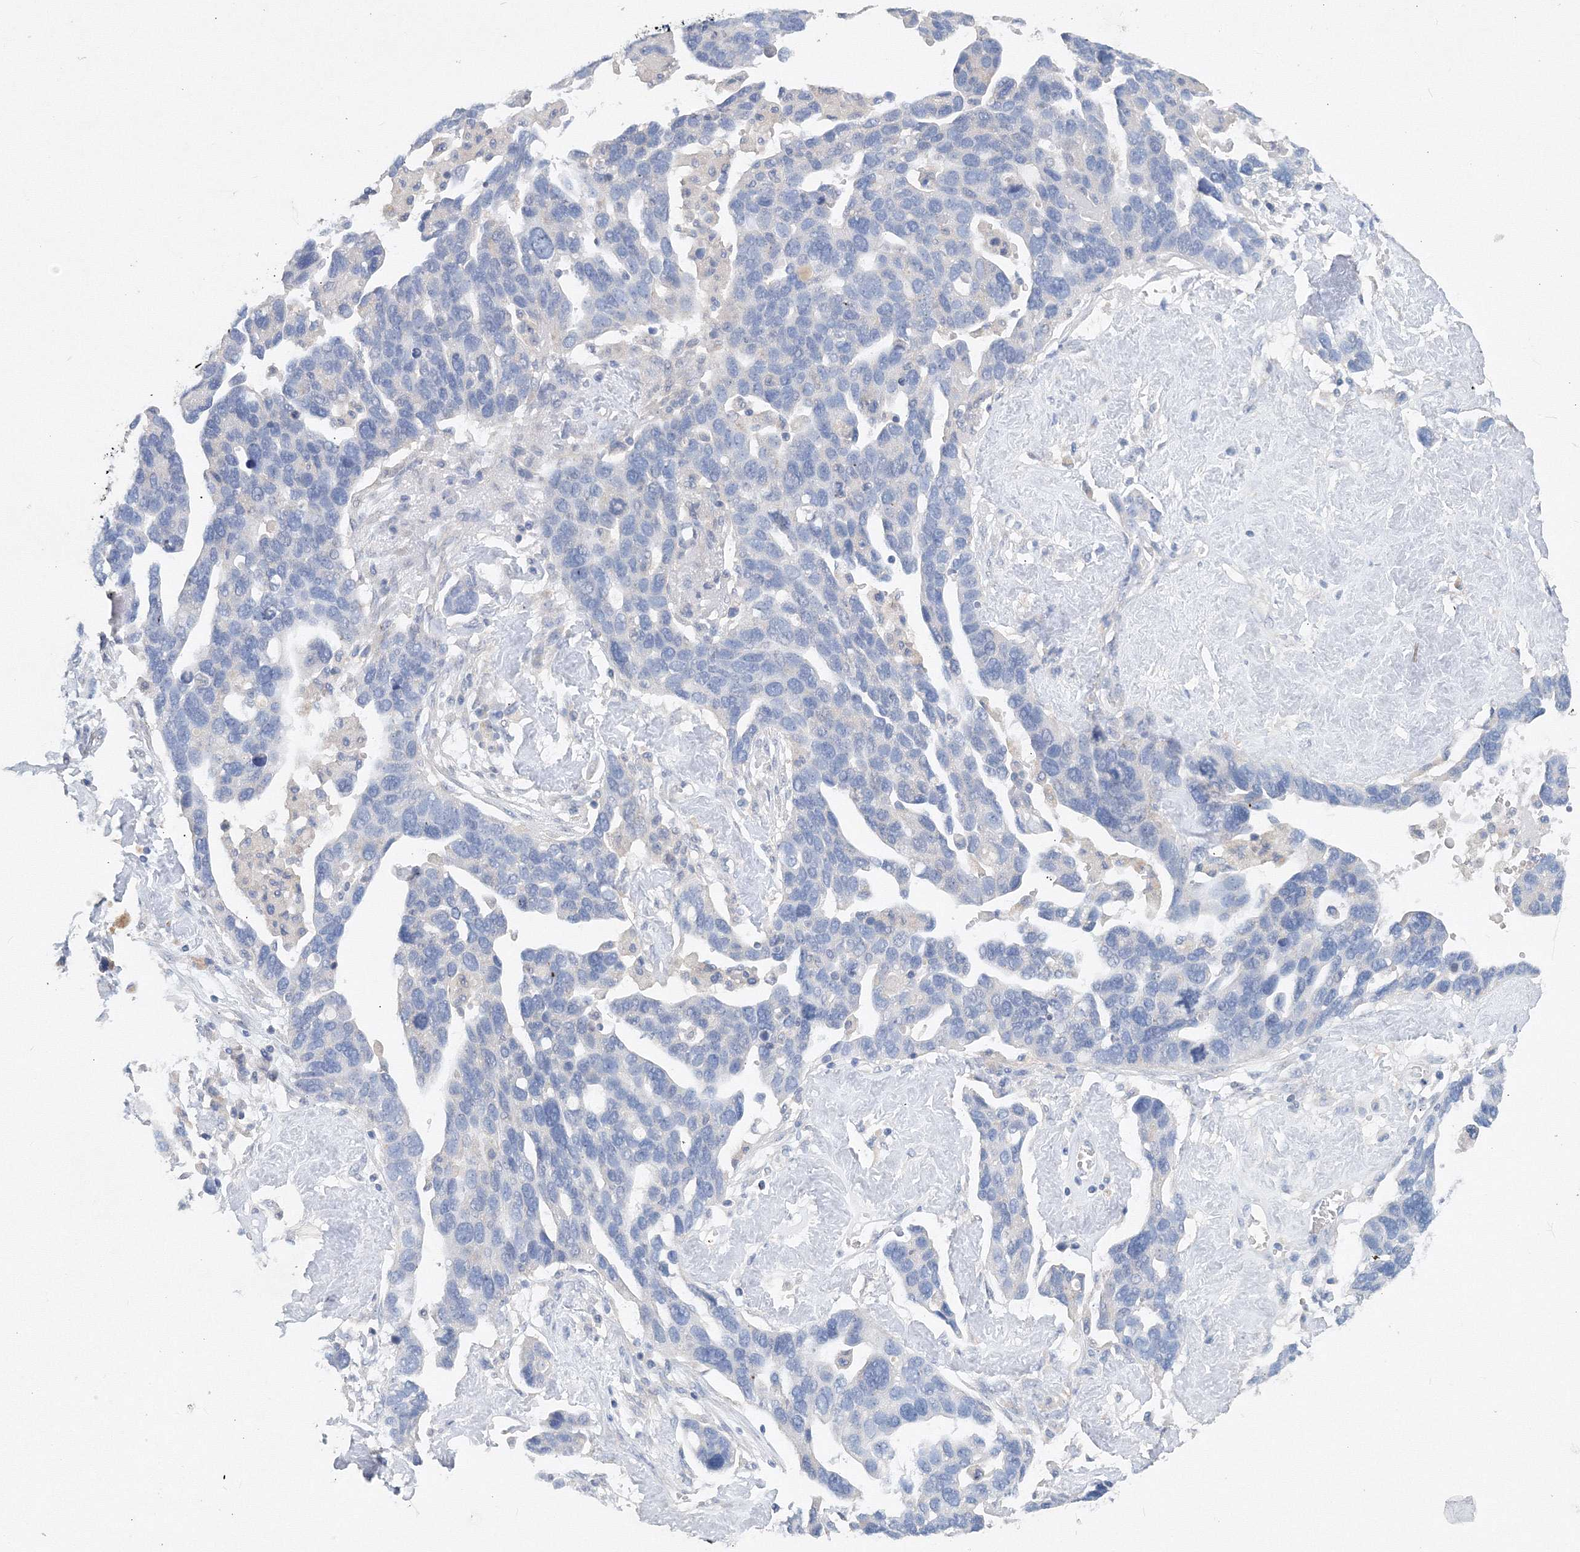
{"staining": {"intensity": "negative", "quantity": "none", "location": "none"}, "tissue": "ovarian cancer", "cell_type": "Tumor cells", "image_type": "cancer", "snomed": [{"axis": "morphology", "description": "Cystadenocarcinoma, serous, NOS"}, {"axis": "topography", "description": "Ovary"}], "caption": "The micrograph reveals no staining of tumor cells in ovarian serous cystadenocarcinoma.", "gene": "OSBPL6", "patient": {"sex": "female", "age": 54}}